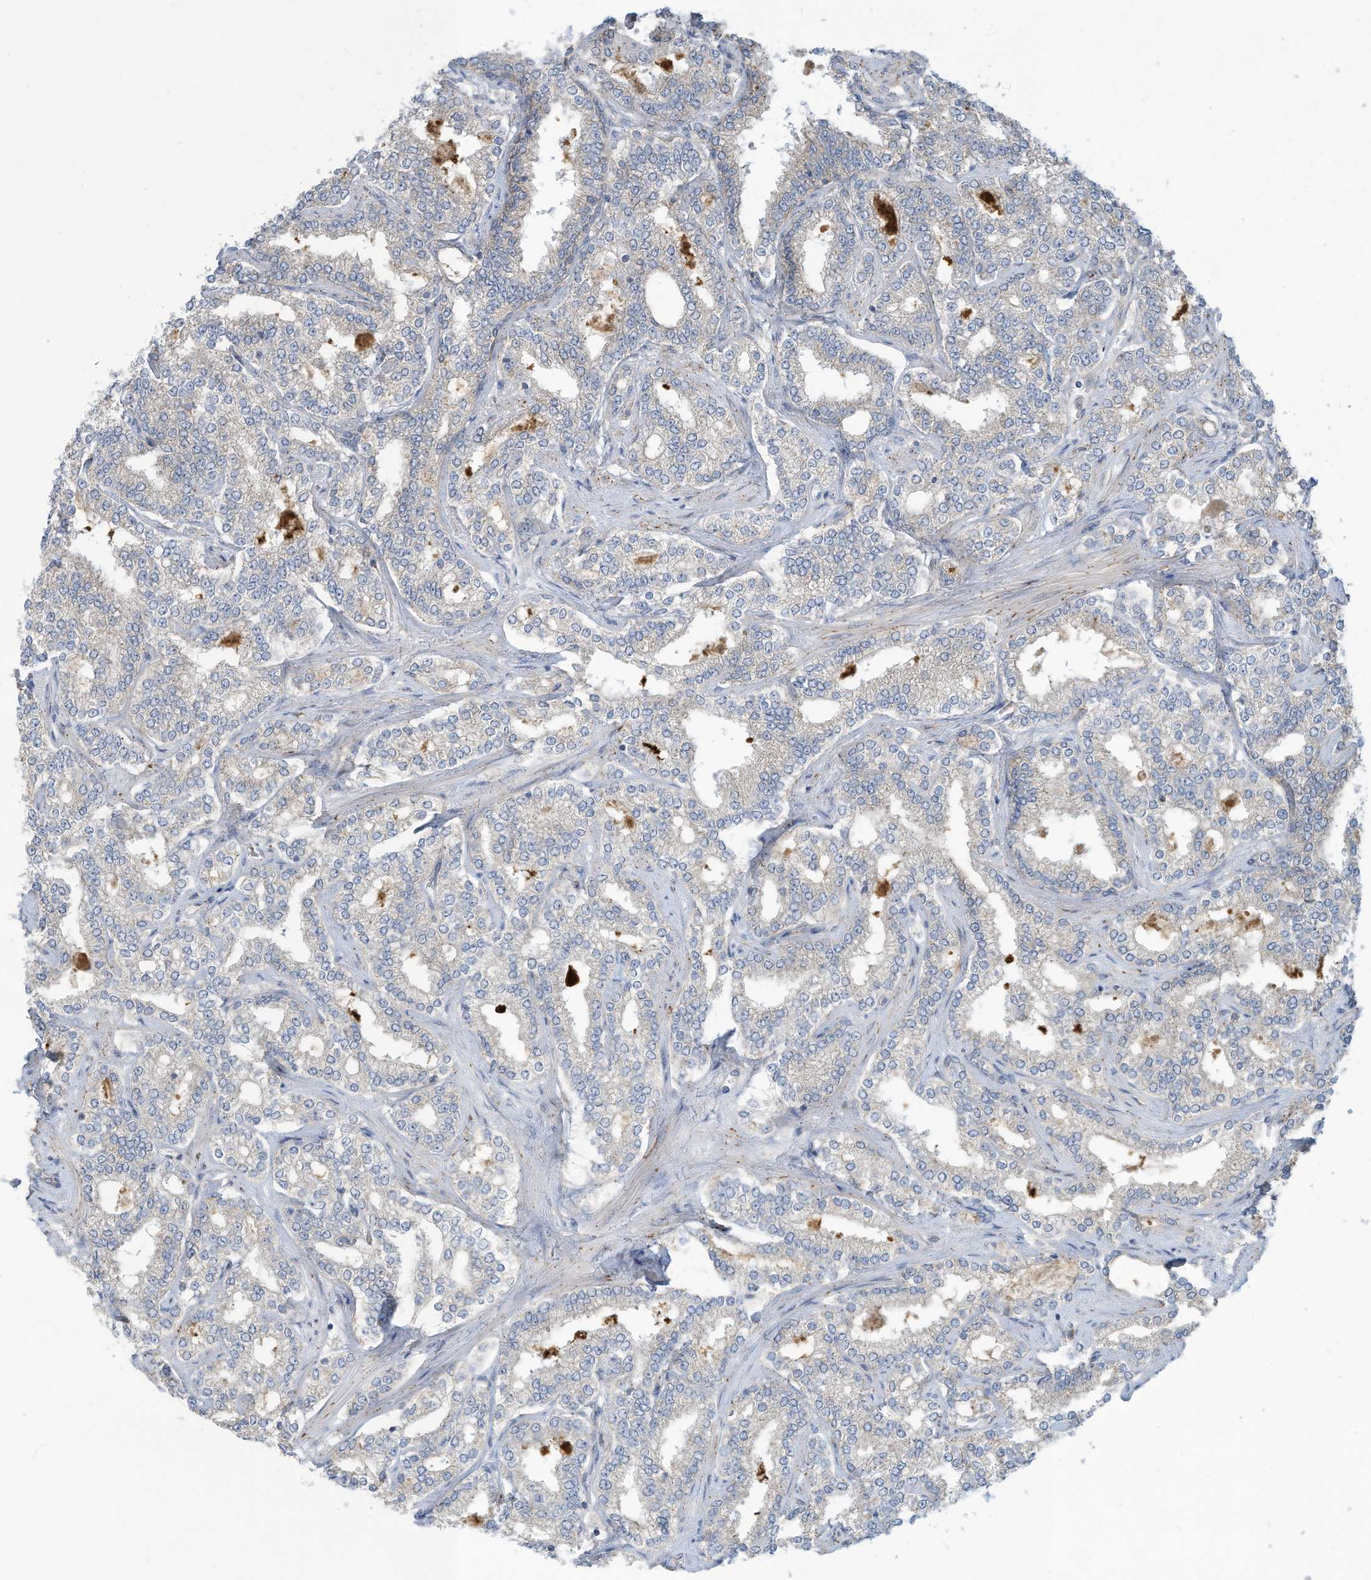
{"staining": {"intensity": "negative", "quantity": "none", "location": "none"}, "tissue": "prostate cancer", "cell_type": "Tumor cells", "image_type": "cancer", "snomed": [{"axis": "morphology", "description": "Normal tissue, NOS"}, {"axis": "morphology", "description": "Adenocarcinoma, High grade"}, {"axis": "topography", "description": "Prostate"}], "caption": "Prostate cancer (adenocarcinoma (high-grade)) stained for a protein using immunohistochemistry reveals no expression tumor cells.", "gene": "ADAT2", "patient": {"sex": "male", "age": 83}}